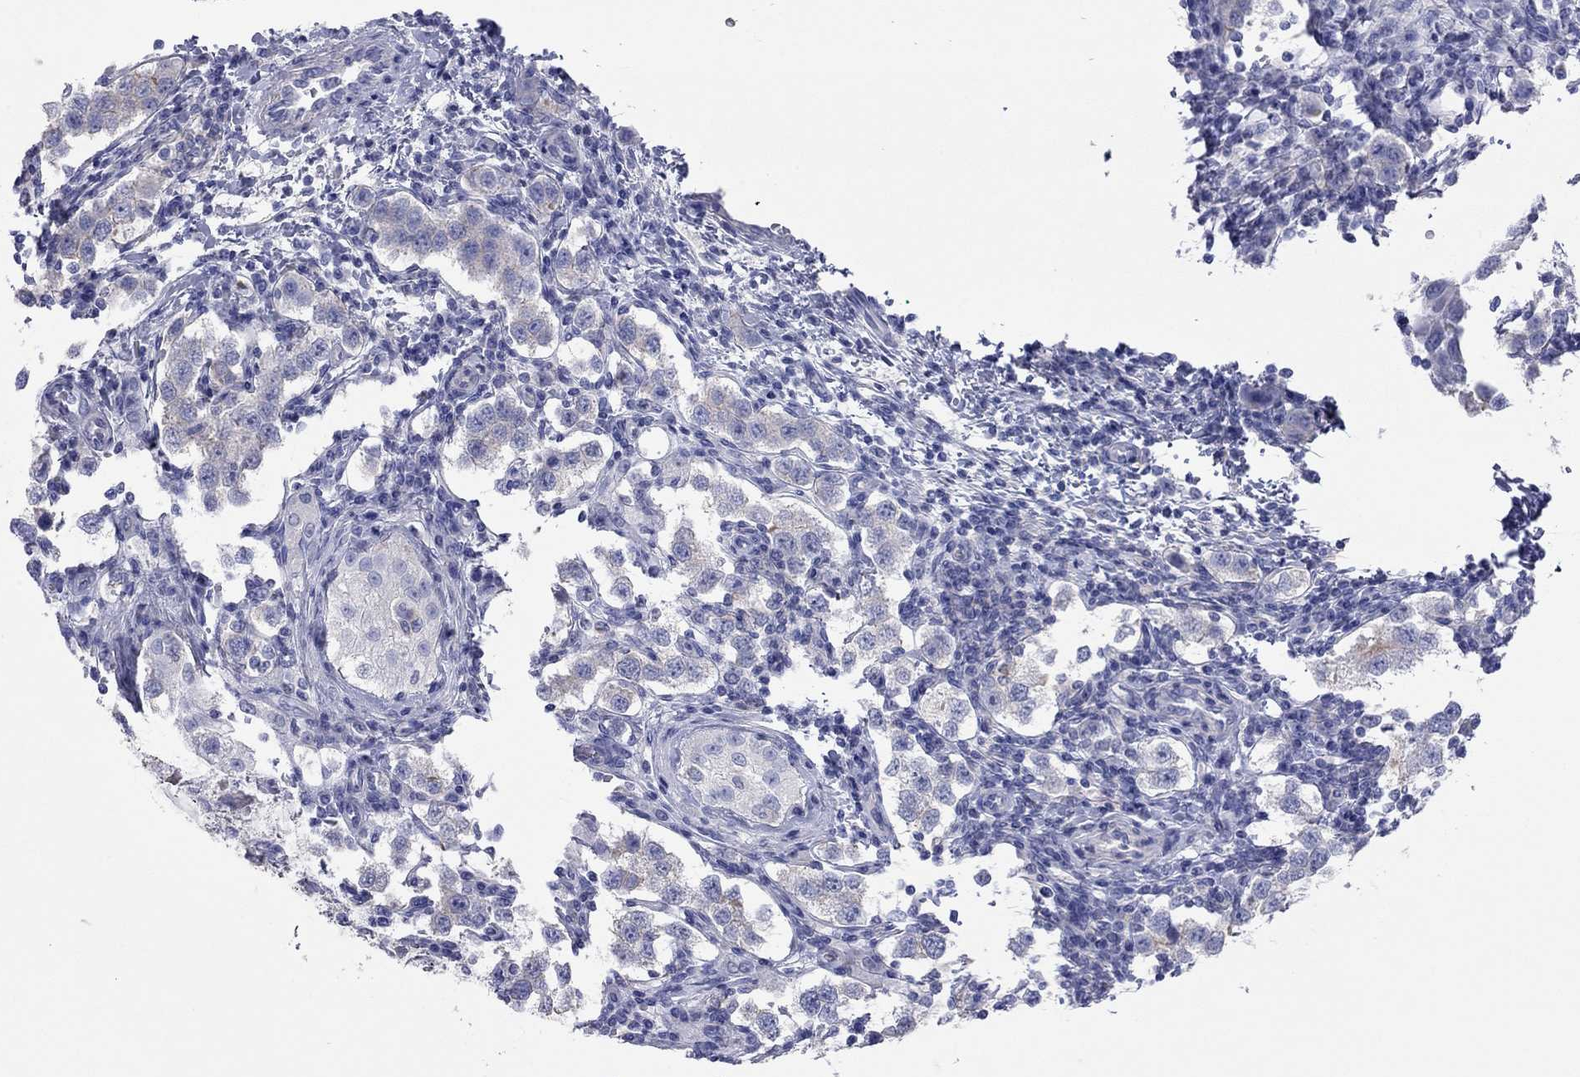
{"staining": {"intensity": "negative", "quantity": "none", "location": "none"}, "tissue": "testis cancer", "cell_type": "Tumor cells", "image_type": "cancer", "snomed": [{"axis": "morphology", "description": "Seminoma, NOS"}, {"axis": "topography", "description": "Testis"}], "caption": "Tumor cells show no significant expression in seminoma (testis).", "gene": "ACTL7B", "patient": {"sex": "male", "age": 37}}